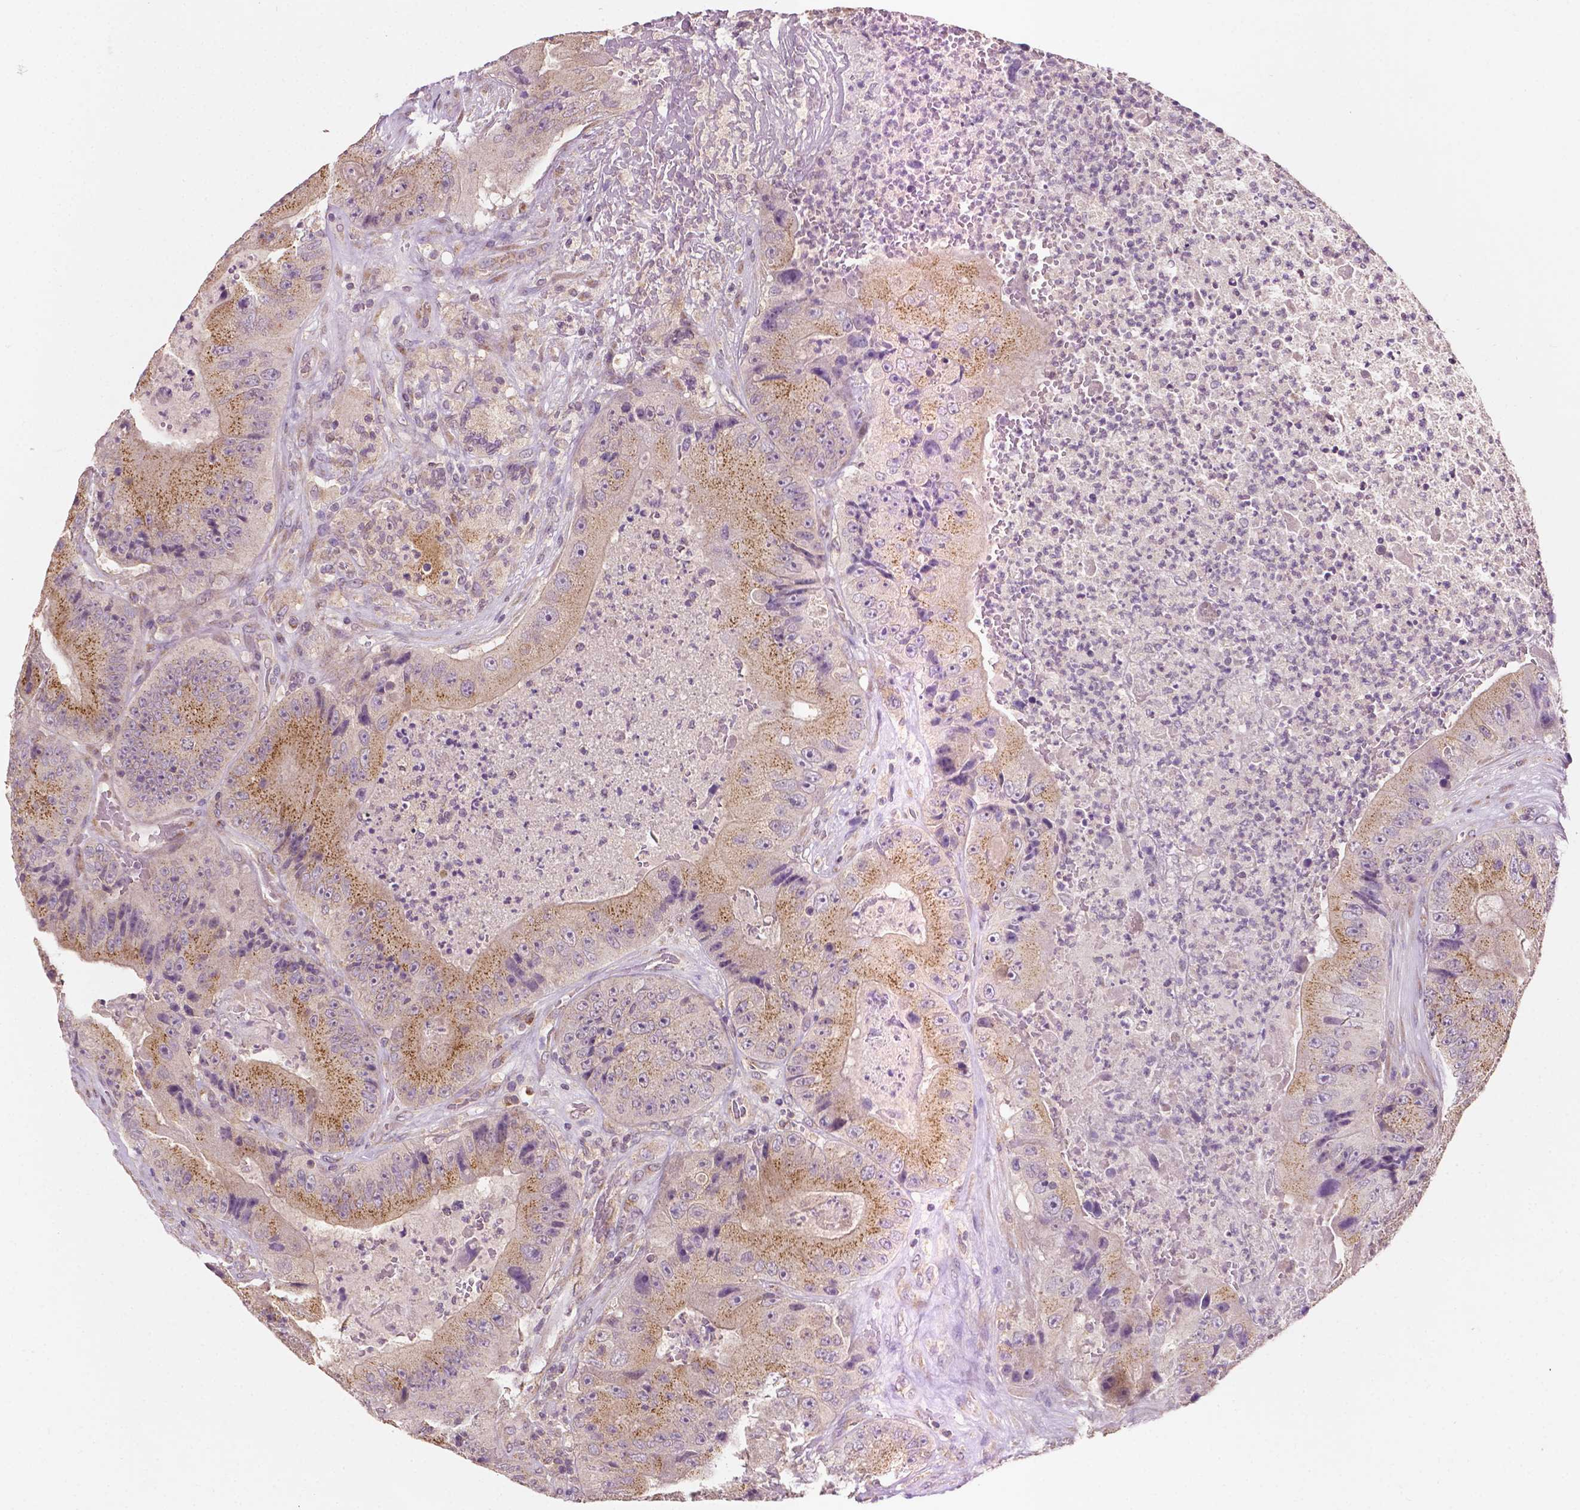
{"staining": {"intensity": "moderate", "quantity": ">75%", "location": "cytoplasmic/membranous"}, "tissue": "colorectal cancer", "cell_type": "Tumor cells", "image_type": "cancer", "snomed": [{"axis": "morphology", "description": "Adenocarcinoma, NOS"}, {"axis": "topography", "description": "Colon"}], "caption": "DAB (3,3'-diaminobenzidine) immunohistochemical staining of adenocarcinoma (colorectal) reveals moderate cytoplasmic/membranous protein expression in about >75% of tumor cells.", "gene": "EBAG9", "patient": {"sex": "female", "age": 86}}